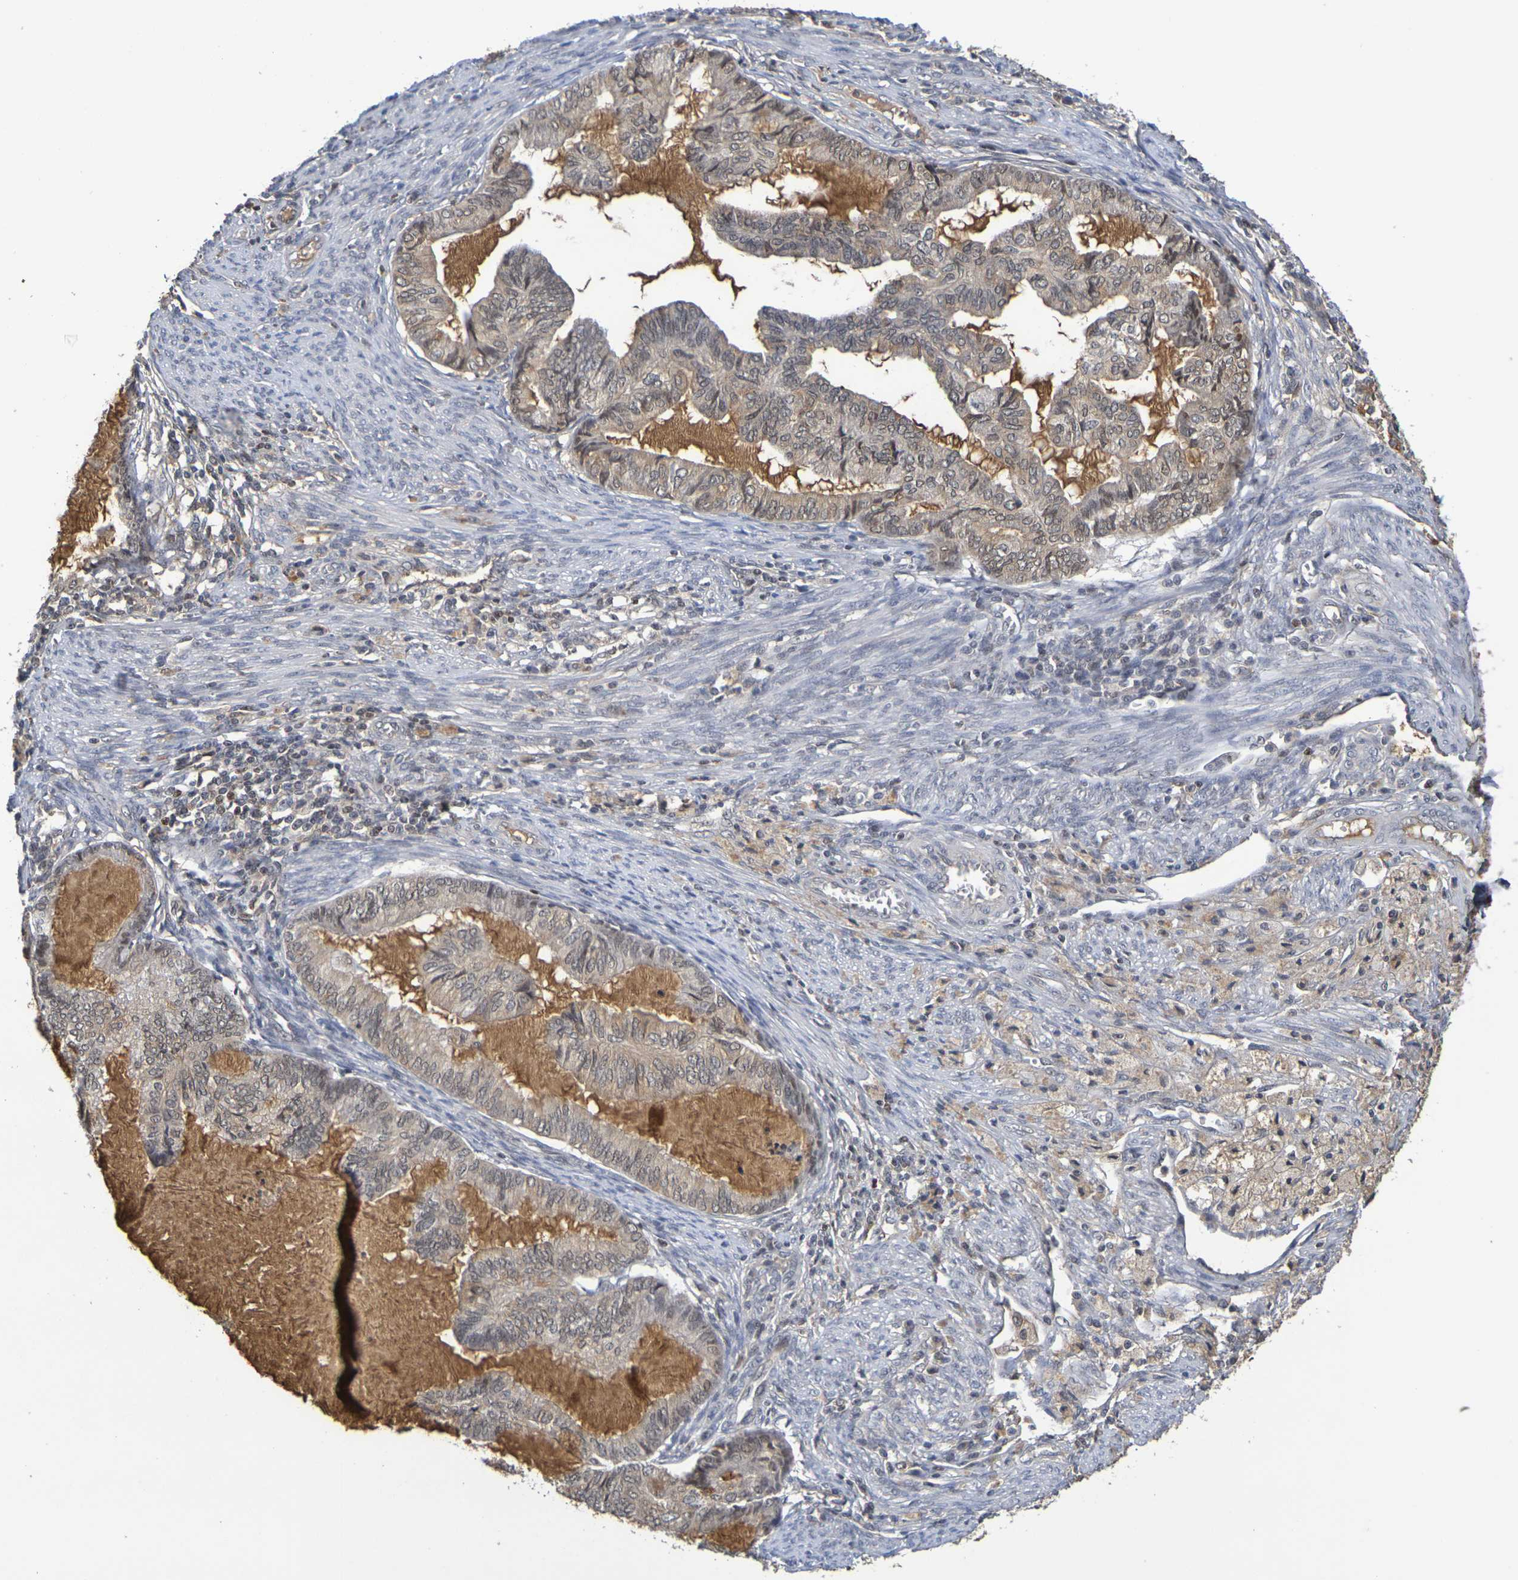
{"staining": {"intensity": "moderate", "quantity": "25%-75%", "location": "cytoplasmic/membranous,nuclear"}, "tissue": "cervical cancer", "cell_type": "Tumor cells", "image_type": "cancer", "snomed": [{"axis": "morphology", "description": "Normal tissue, NOS"}, {"axis": "morphology", "description": "Adenocarcinoma, NOS"}, {"axis": "topography", "description": "Cervix"}, {"axis": "topography", "description": "Endometrium"}], "caption": "Adenocarcinoma (cervical) stained with a brown dye reveals moderate cytoplasmic/membranous and nuclear positive expression in approximately 25%-75% of tumor cells.", "gene": "TERF2", "patient": {"sex": "female", "age": 86}}